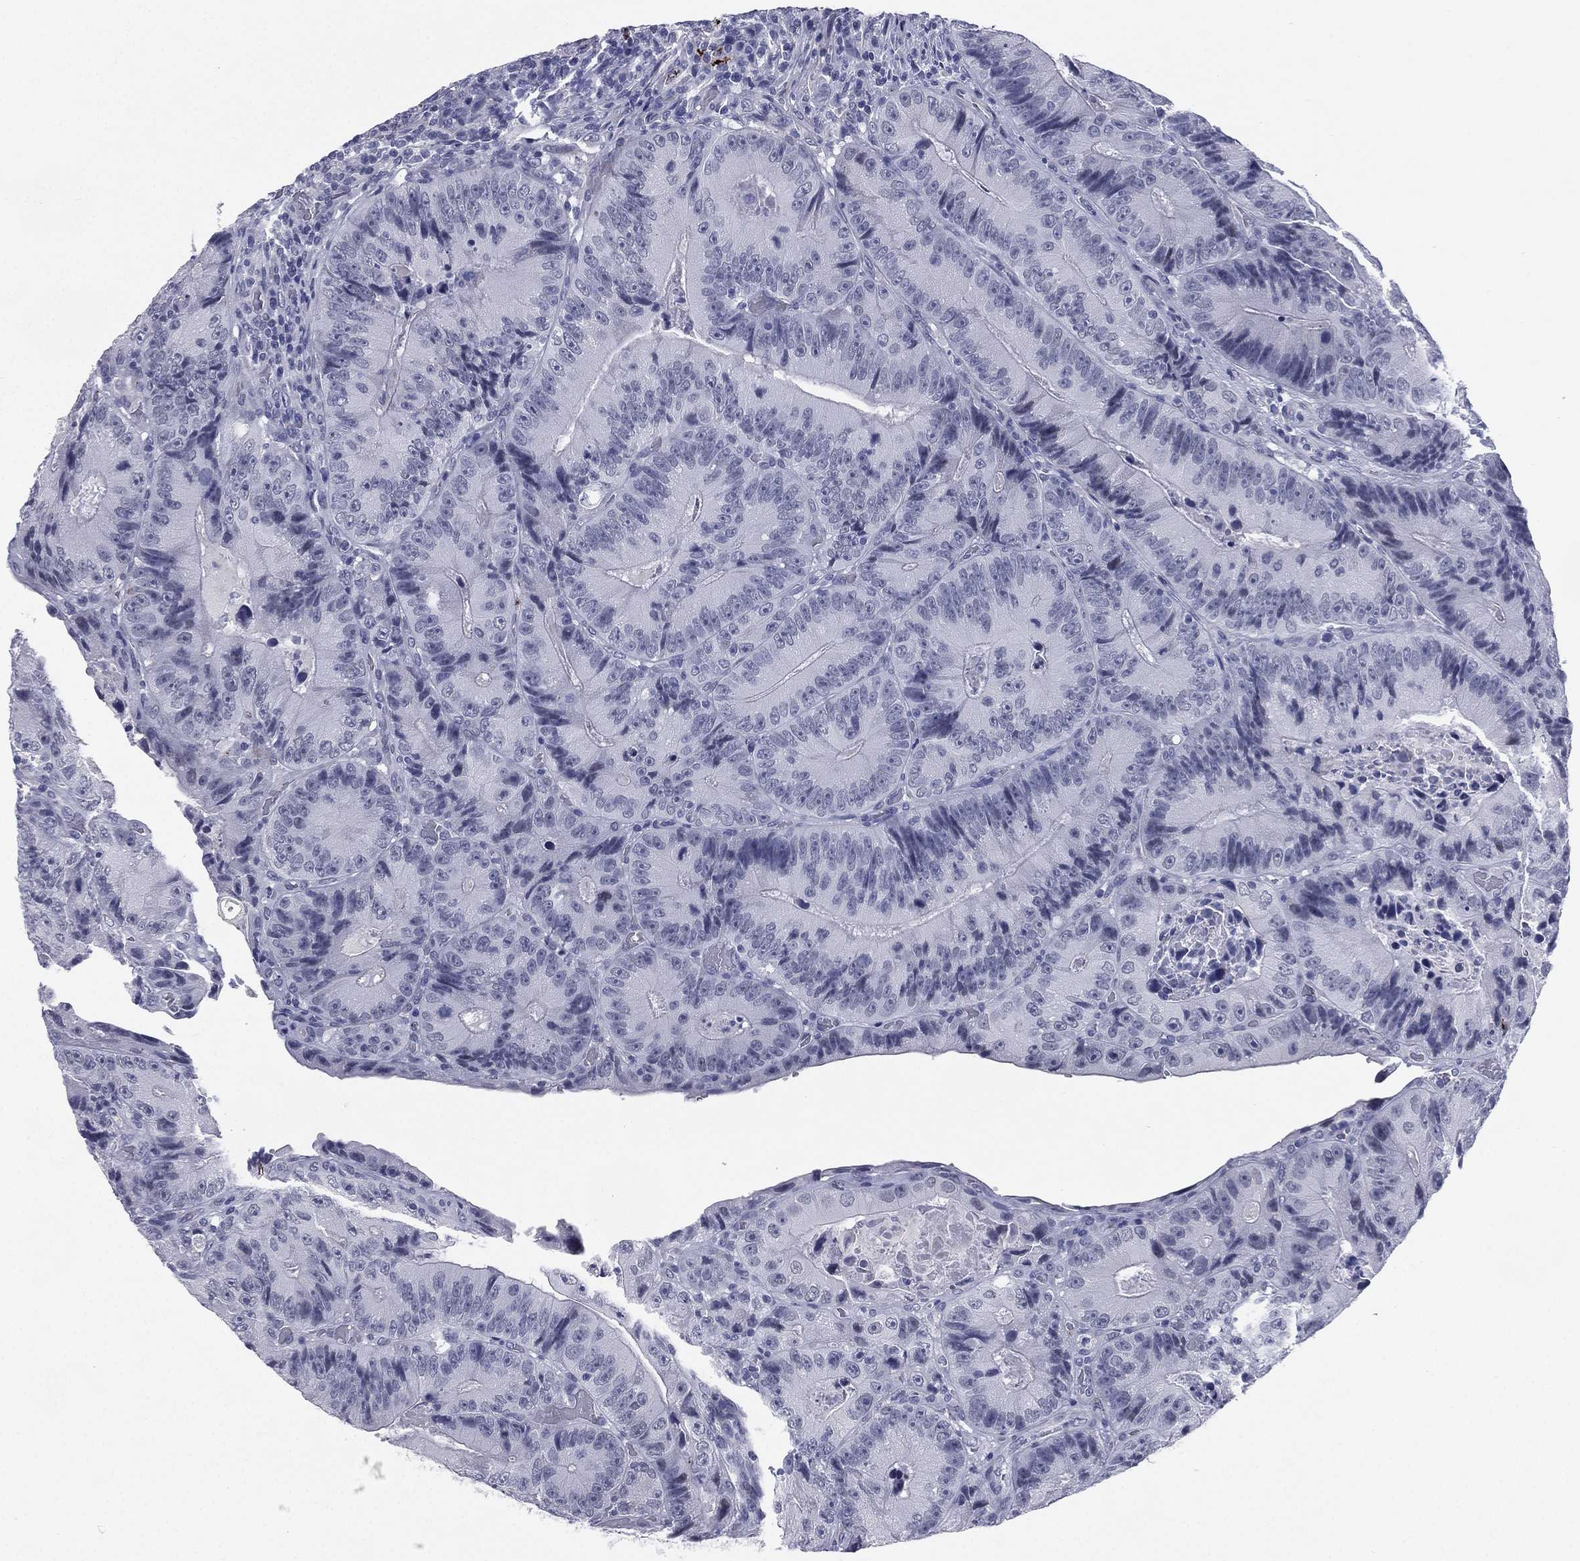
{"staining": {"intensity": "negative", "quantity": "none", "location": "none"}, "tissue": "colorectal cancer", "cell_type": "Tumor cells", "image_type": "cancer", "snomed": [{"axis": "morphology", "description": "Adenocarcinoma, NOS"}, {"axis": "topography", "description": "Colon"}], "caption": "This histopathology image is of colorectal cancer stained with IHC to label a protein in brown with the nuclei are counter-stained blue. There is no expression in tumor cells.", "gene": "HLA-DOA", "patient": {"sex": "female", "age": 86}}